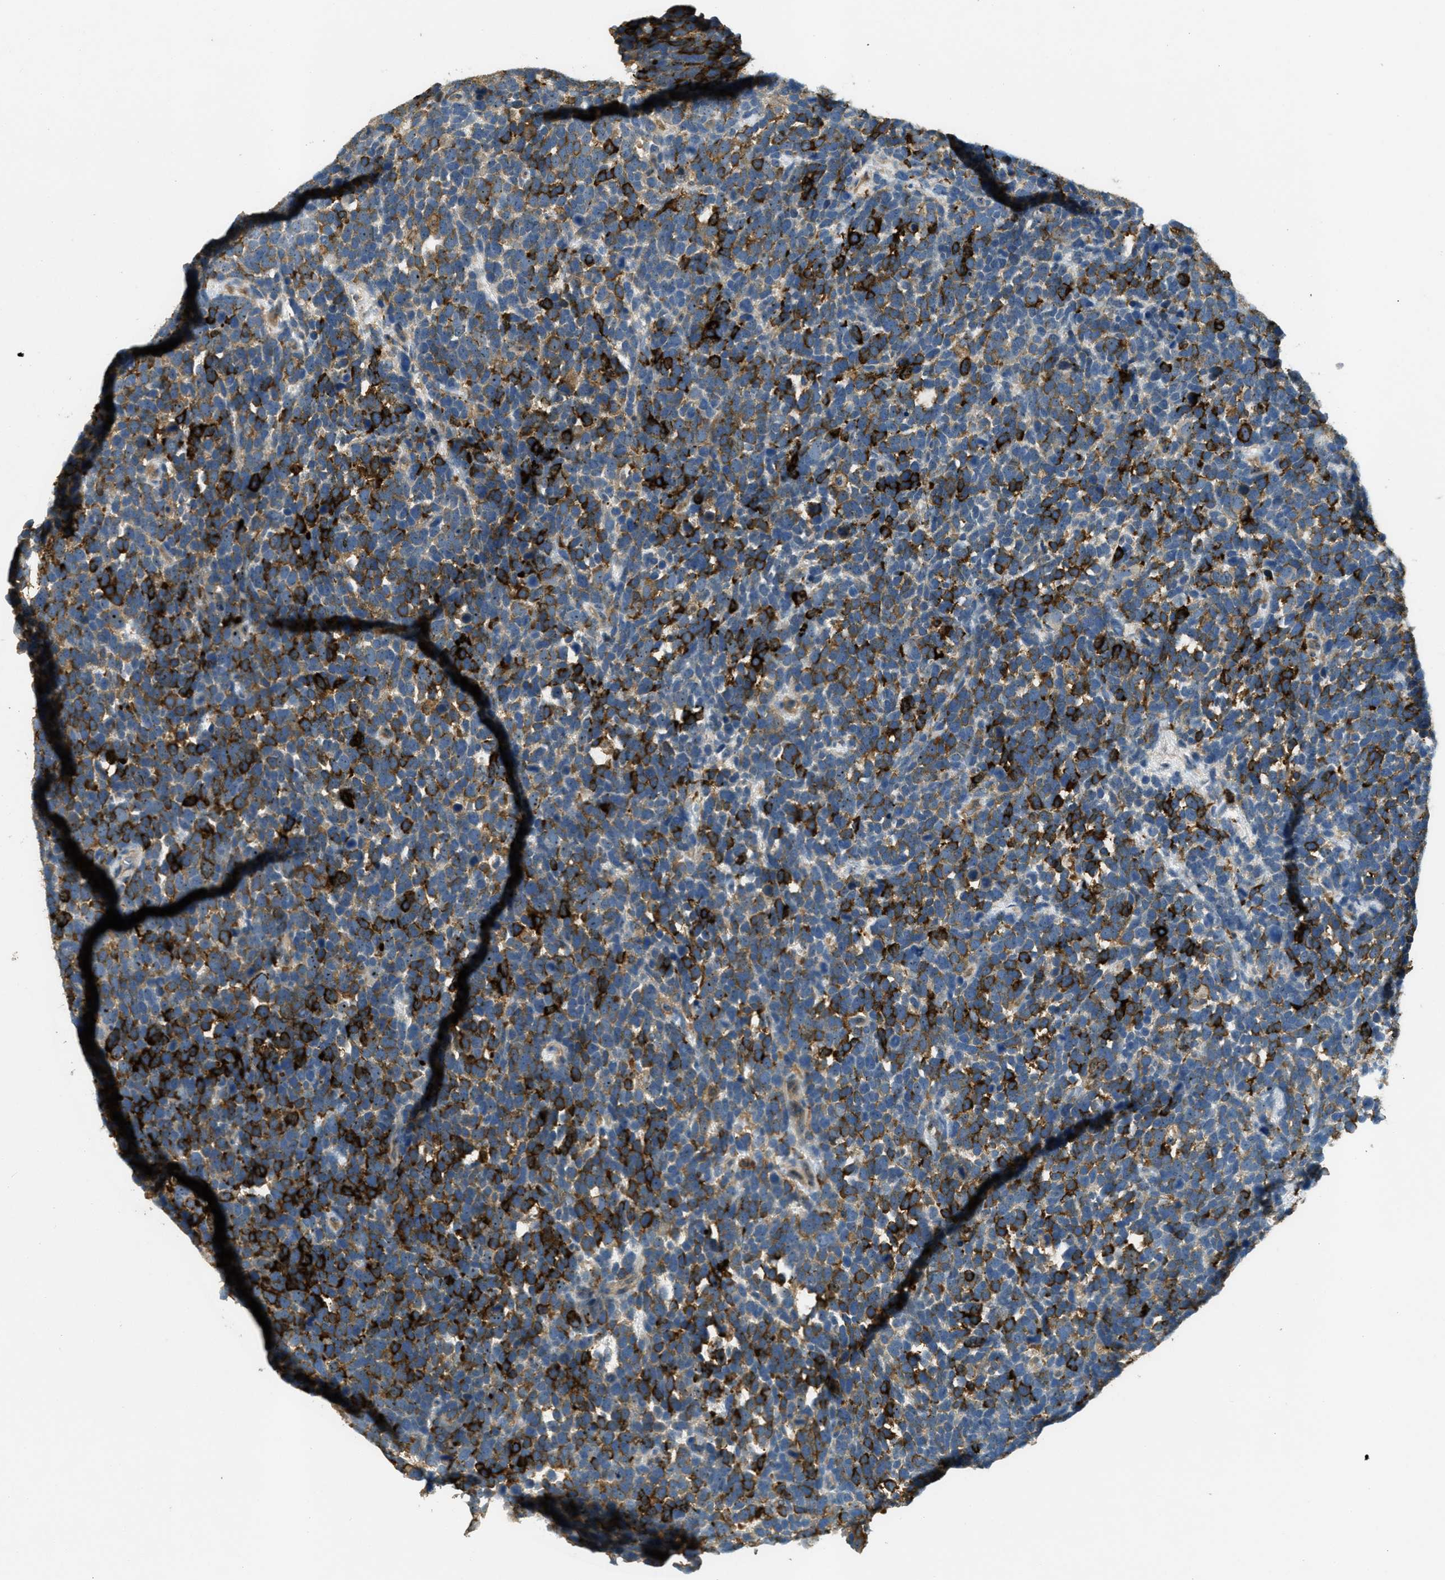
{"staining": {"intensity": "strong", "quantity": "25%-75%", "location": "cytoplasmic/membranous"}, "tissue": "urothelial cancer", "cell_type": "Tumor cells", "image_type": "cancer", "snomed": [{"axis": "morphology", "description": "Urothelial carcinoma, High grade"}, {"axis": "topography", "description": "Urinary bladder"}], "caption": "Urothelial carcinoma (high-grade) was stained to show a protein in brown. There is high levels of strong cytoplasmic/membranous expression in about 25%-75% of tumor cells.", "gene": "OSMR", "patient": {"sex": "female", "age": 82}}